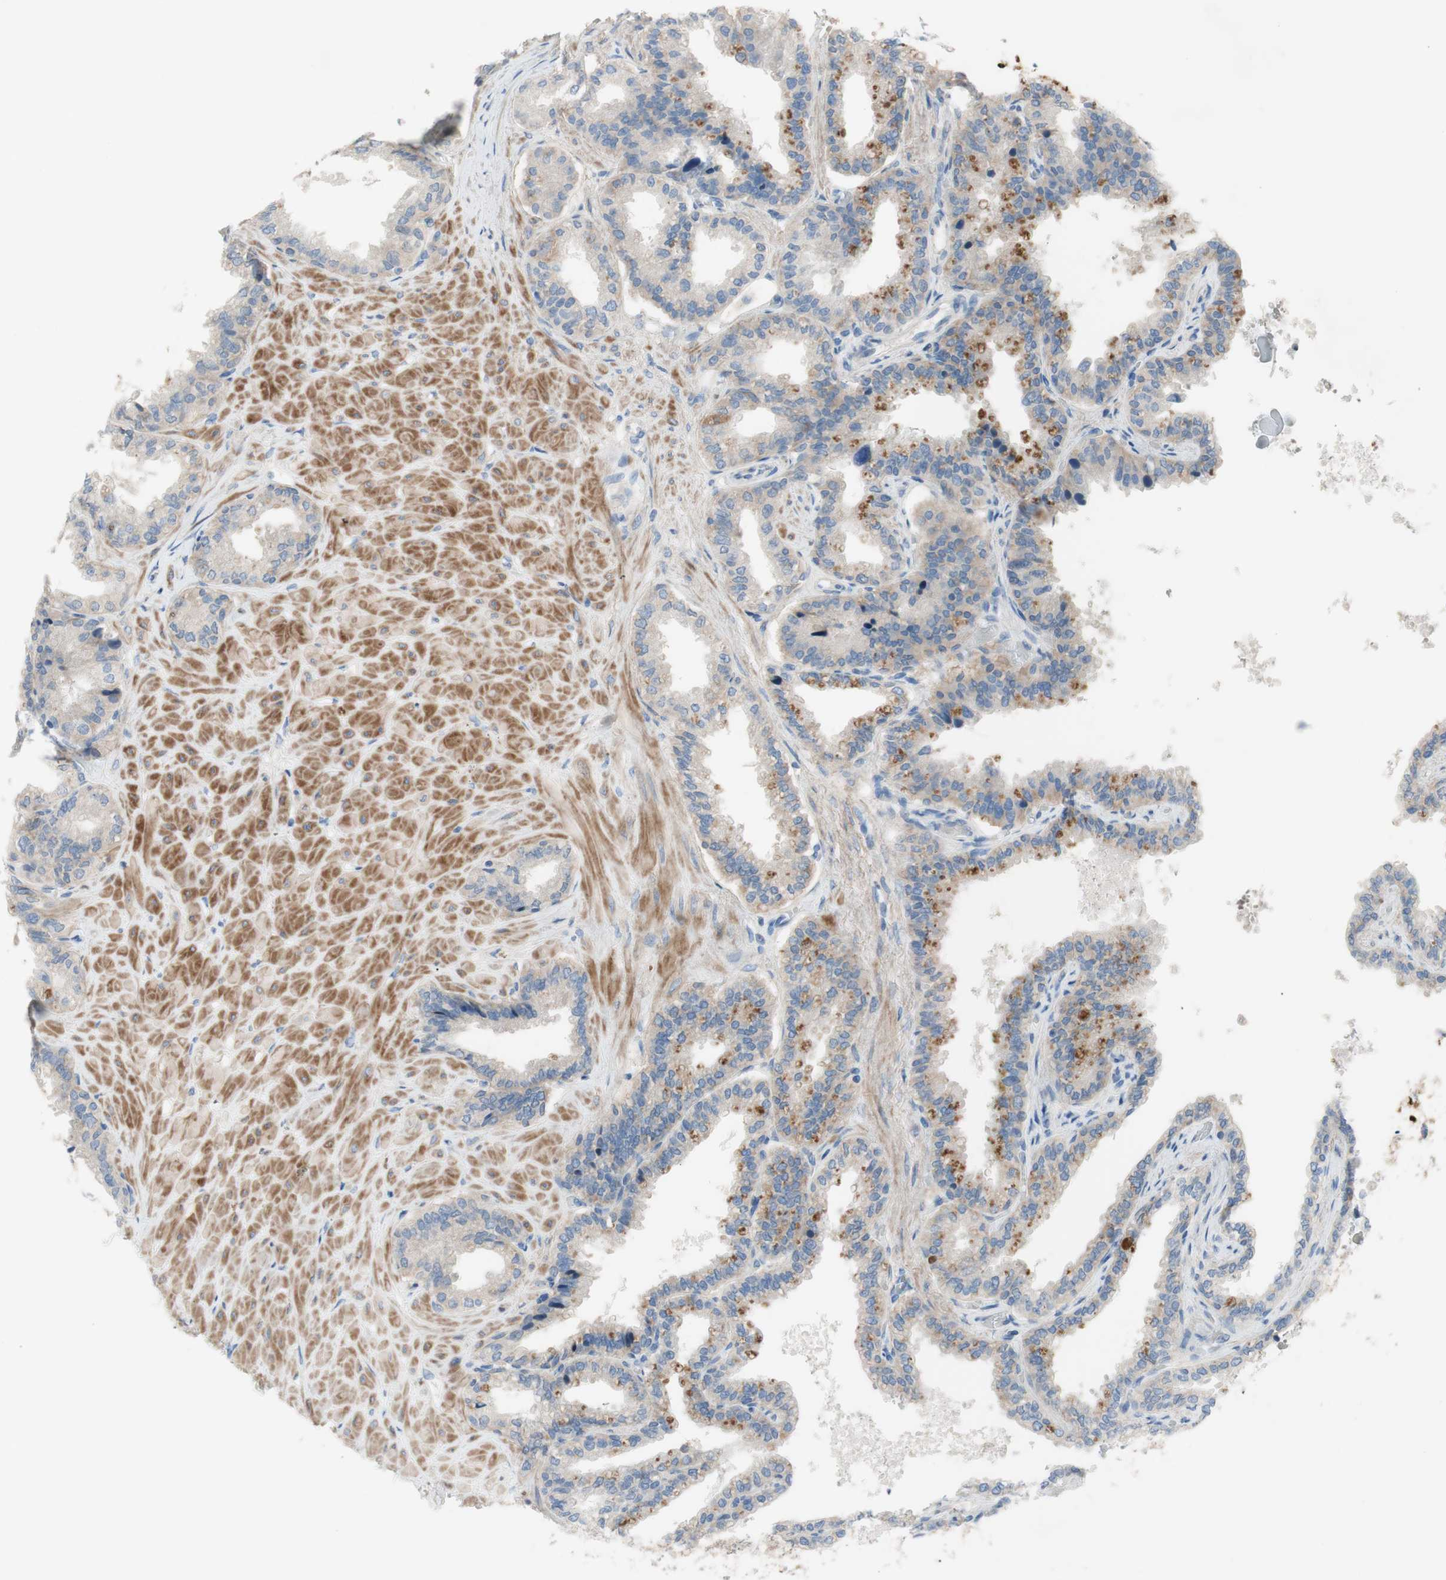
{"staining": {"intensity": "moderate", "quantity": "<25%", "location": "cytoplasmic/membranous"}, "tissue": "seminal vesicle", "cell_type": "Glandular cells", "image_type": "normal", "snomed": [{"axis": "morphology", "description": "Normal tissue, NOS"}, {"axis": "topography", "description": "Seminal veicle"}], "caption": "Immunohistochemical staining of unremarkable seminal vesicle reveals <25% levels of moderate cytoplasmic/membranous protein expression in about <25% of glandular cells. Using DAB (brown) and hematoxylin (blue) stains, captured at high magnification using brightfield microscopy.", "gene": "FDFT1", "patient": {"sex": "male", "age": 46}}